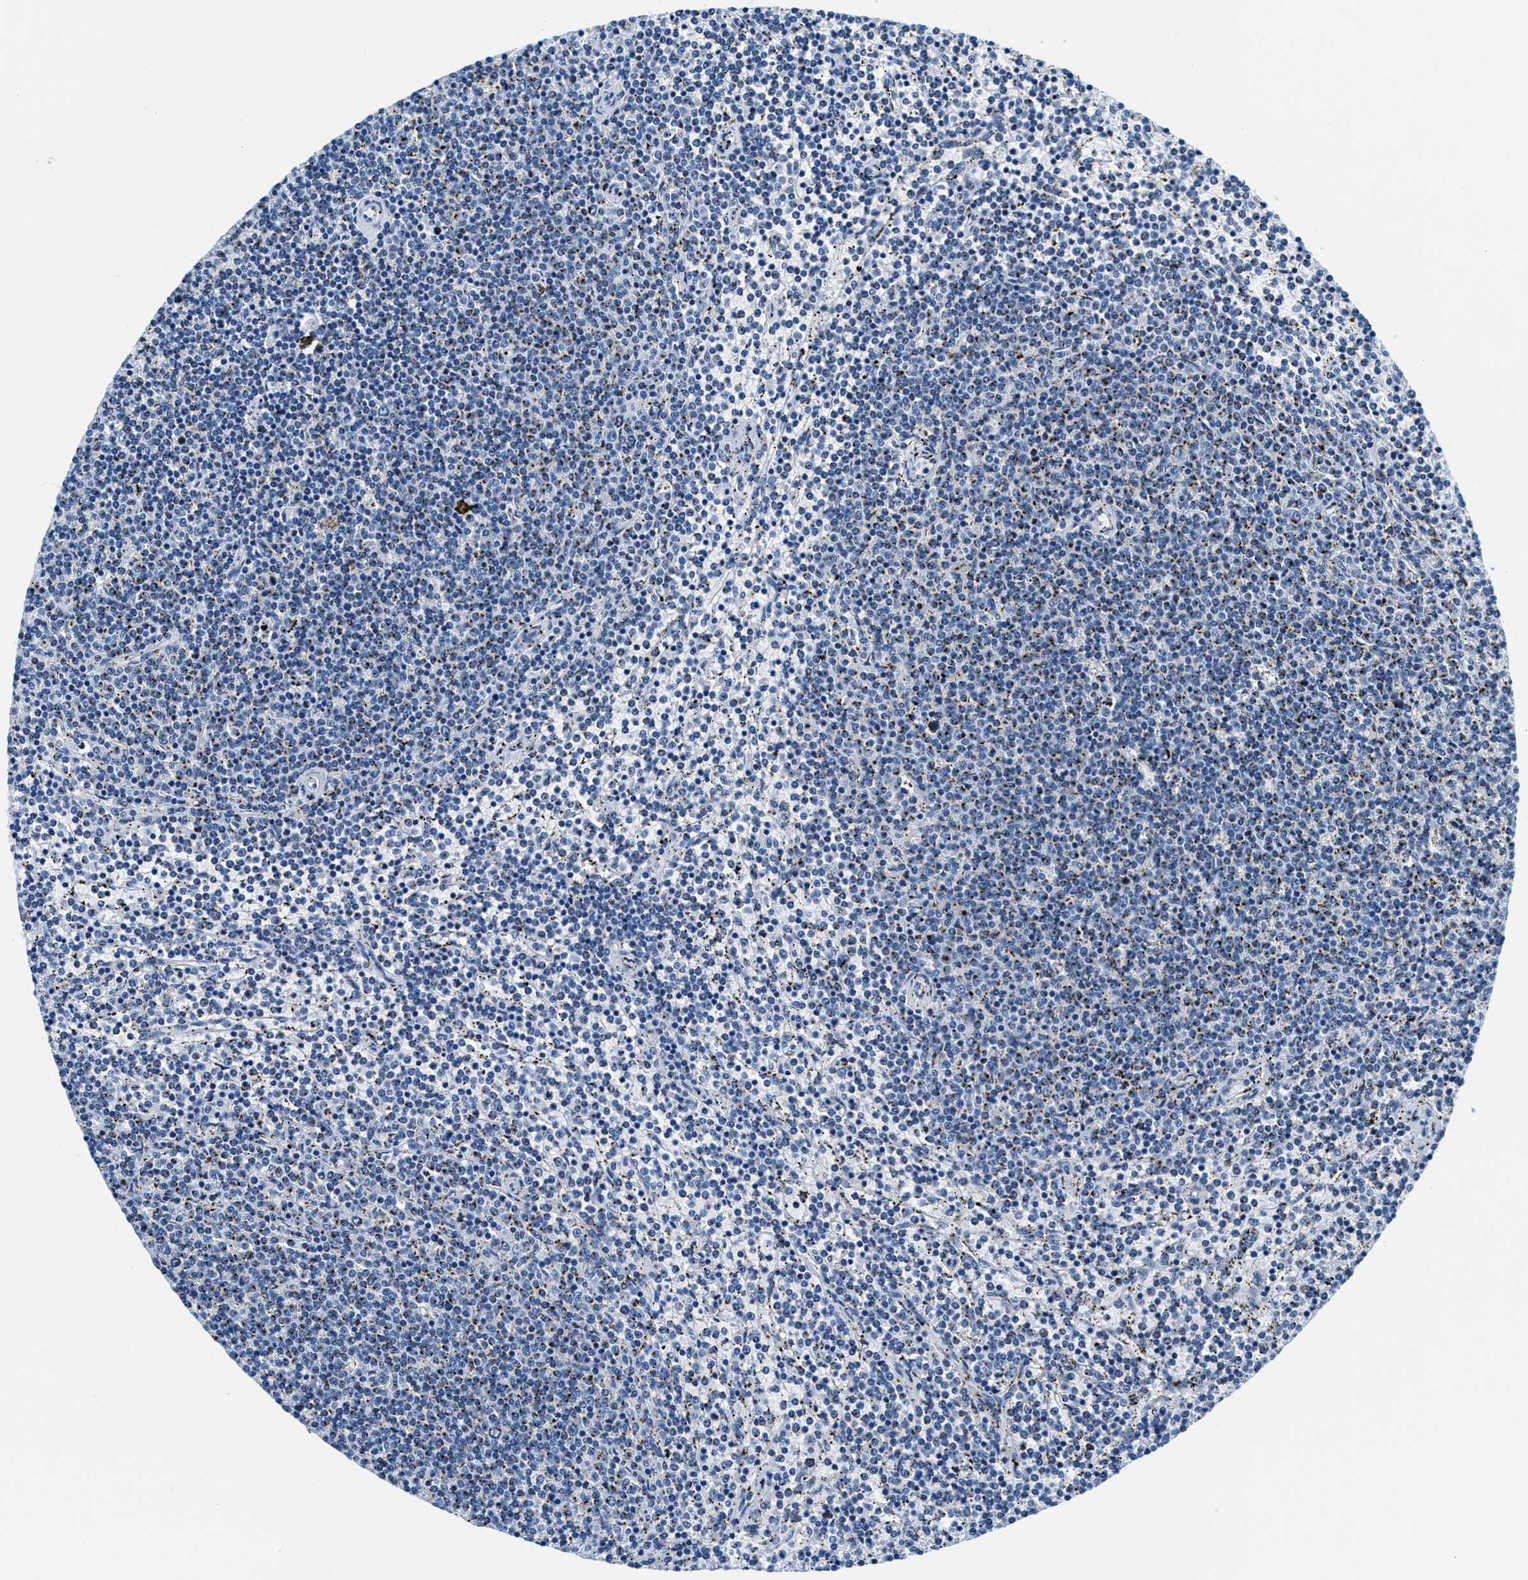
{"staining": {"intensity": "negative", "quantity": "none", "location": "none"}, "tissue": "lymphoma", "cell_type": "Tumor cells", "image_type": "cancer", "snomed": [{"axis": "morphology", "description": "Malignant lymphoma, non-Hodgkin's type, Low grade"}, {"axis": "topography", "description": "Spleen"}], "caption": "A micrograph of lymphoma stained for a protein displays no brown staining in tumor cells.", "gene": "VPS53", "patient": {"sex": "female", "age": 50}}